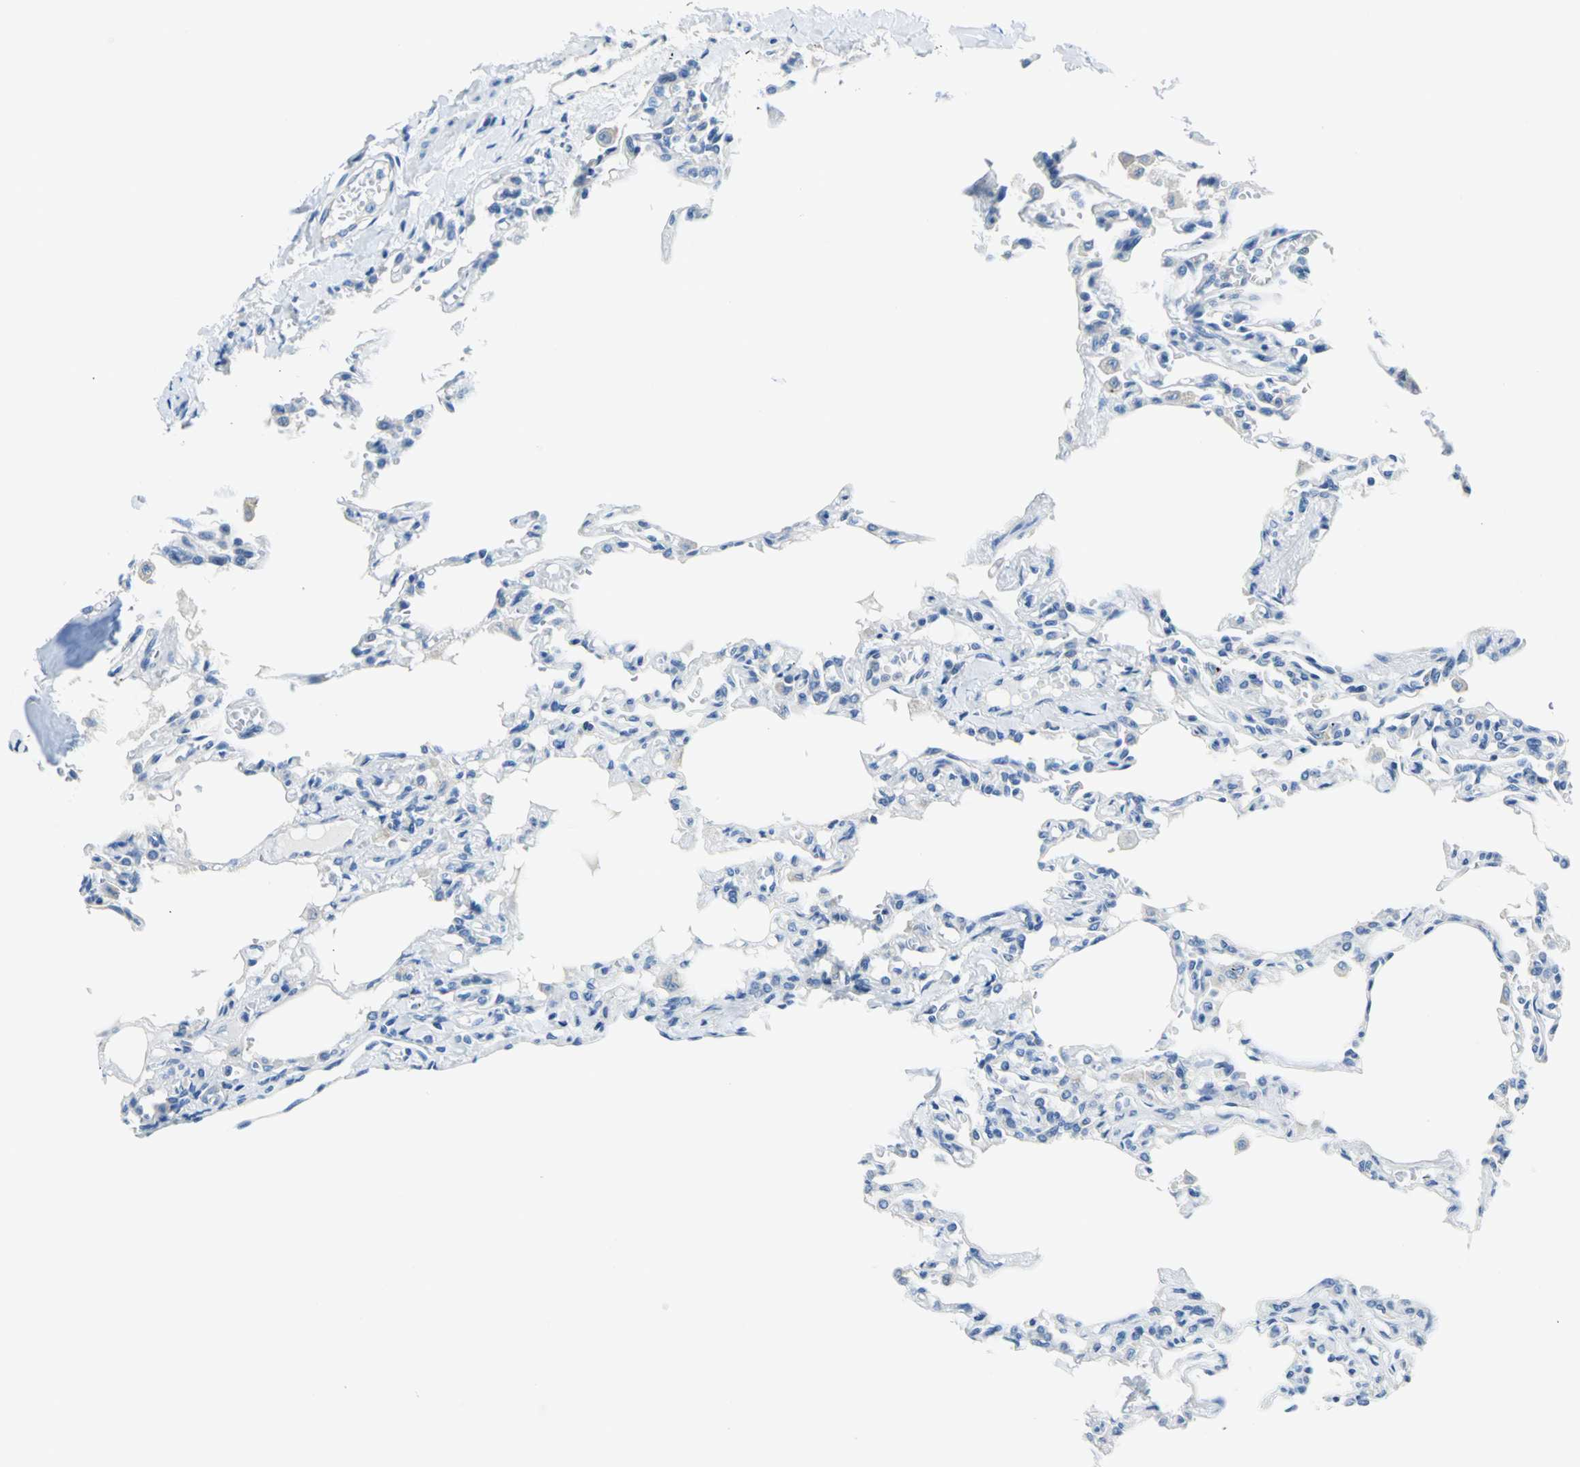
{"staining": {"intensity": "negative", "quantity": "none", "location": "none"}, "tissue": "lung", "cell_type": "Alveolar cells", "image_type": "normal", "snomed": [{"axis": "morphology", "description": "Normal tissue, NOS"}, {"axis": "topography", "description": "Lung"}], "caption": "This is a histopathology image of immunohistochemistry staining of normal lung, which shows no expression in alveolar cells. (DAB (3,3'-diaminobenzidine) immunohistochemistry (IHC), high magnification).", "gene": "TRIM25", "patient": {"sex": "male", "age": 21}}